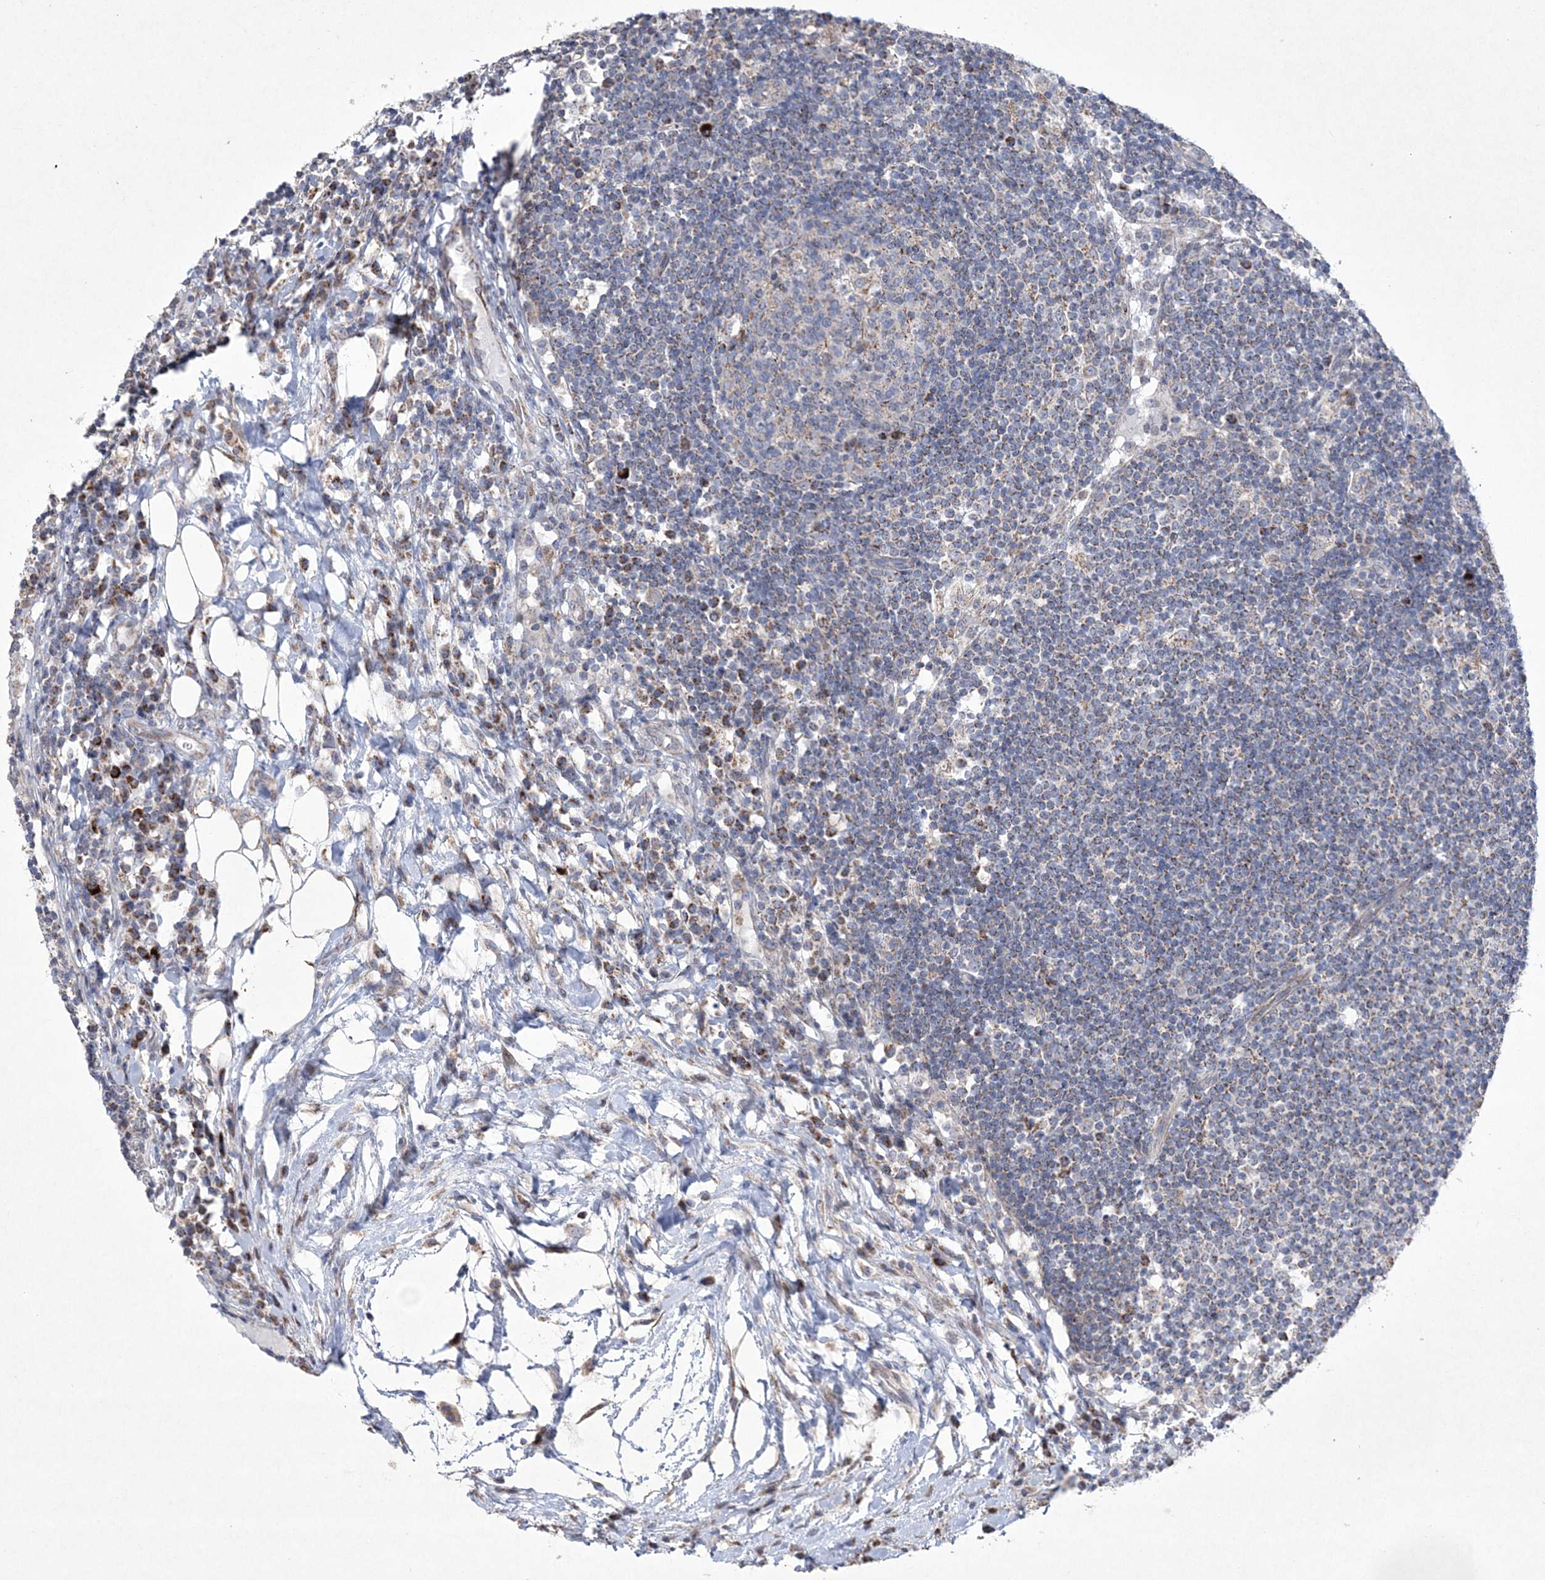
{"staining": {"intensity": "weak", "quantity": "25%-75%", "location": "cytoplasmic/membranous"}, "tissue": "lymph node", "cell_type": "Germinal center cells", "image_type": "normal", "snomed": [{"axis": "morphology", "description": "Normal tissue, NOS"}, {"axis": "topography", "description": "Lymph node"}], "caption": "Germinal center cells exhibit low levels of weak cytoplasmic/membranous staining in approximately 25%-75% of cells in unremarkable human lymph node. The staining was performed using DAB to visualize the protein expression in brown, while the nuclei were stained in blue with hematoxylin (Magnification: 20x).", "gene": "CES4A", "patient": {"sex": "female", "age": 53}}